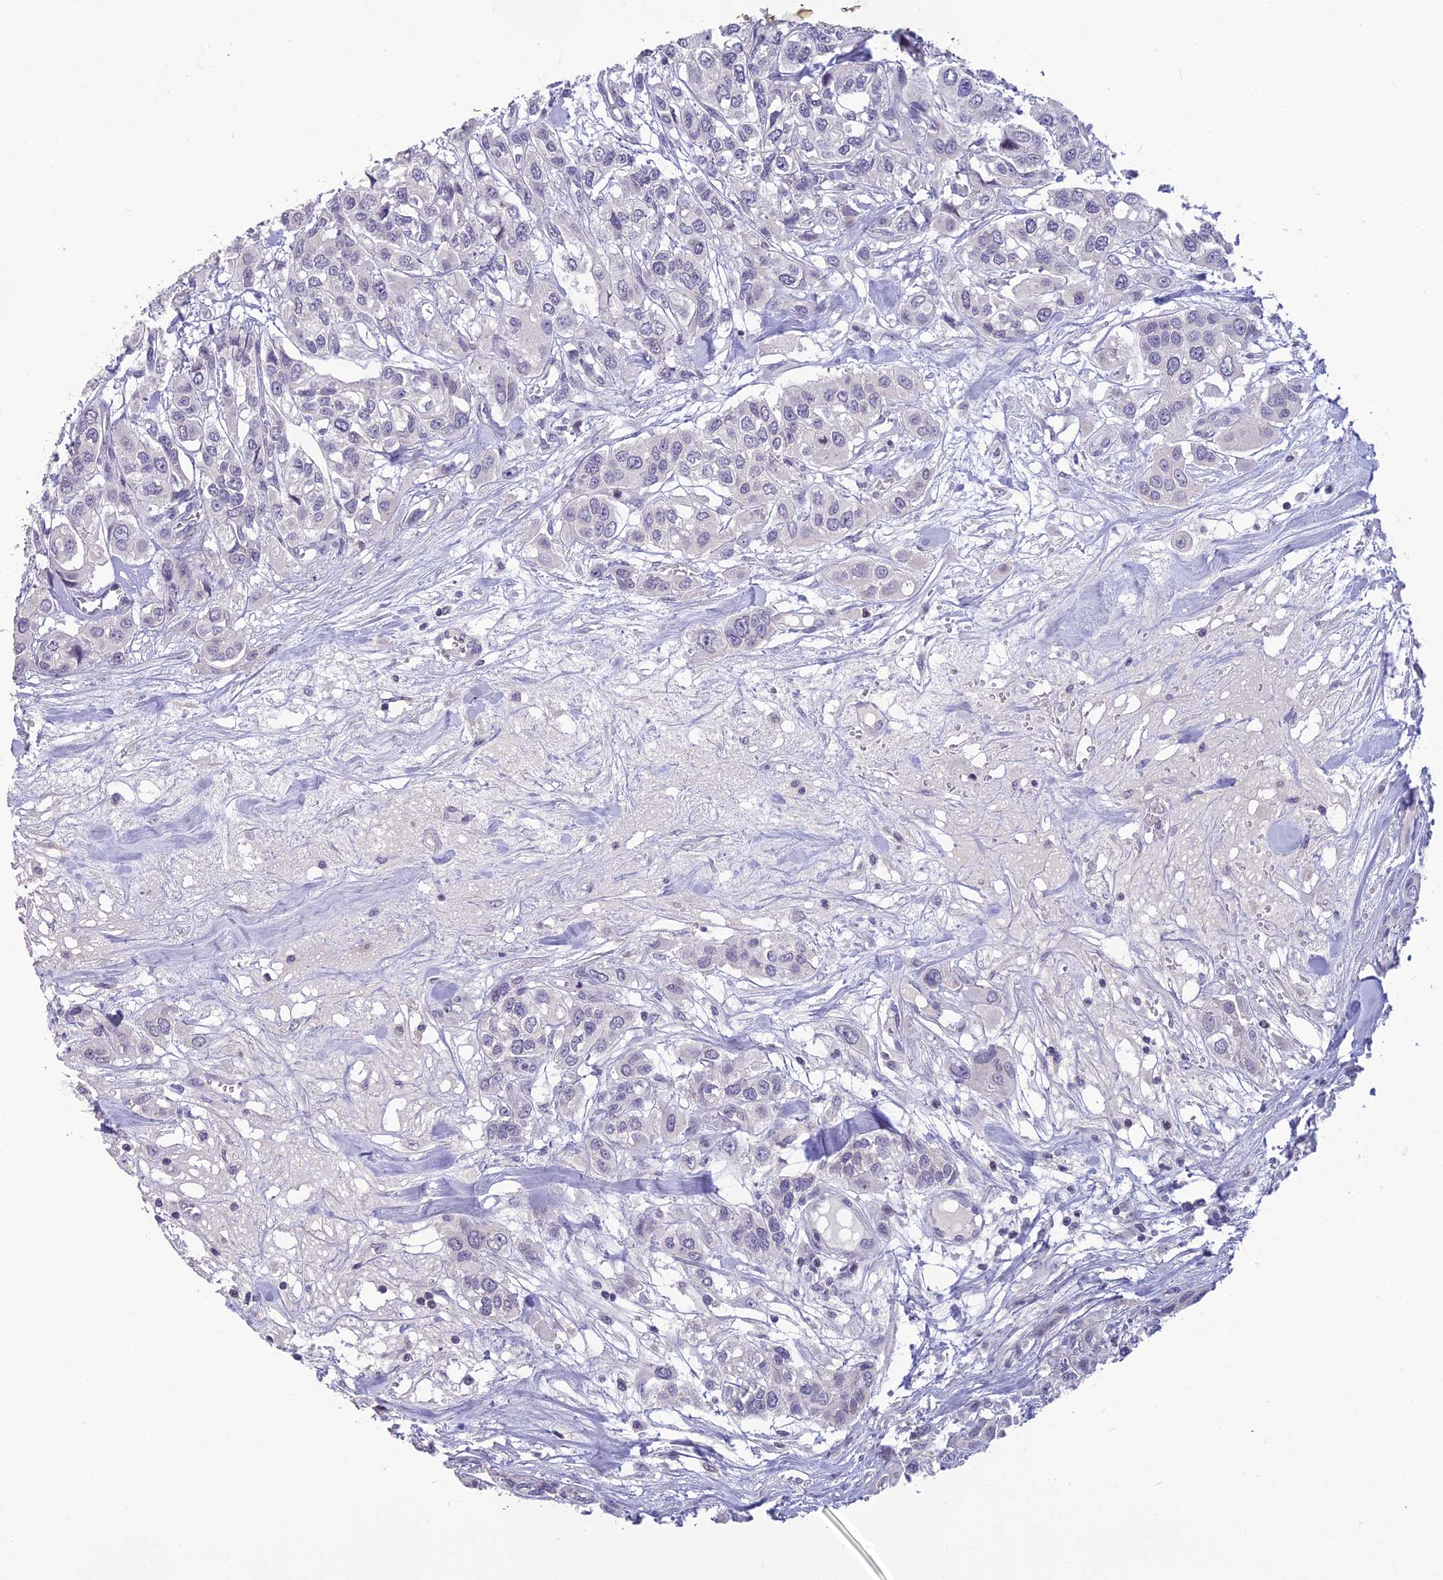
{"staining": {"intensity": "negative", "quantity": "none", "location": "none"}, "tissue": "urothelial cancer", "cell_type": "Tumor cells", "image_type": "cancer", "snomed": [{"axis": "morphology", "description": "Urothelial carcinoma, High grade"}, {"axis": "topography", "description": "Urinary bladder"}], "caption": "The histopathology image displays no staining of tumor cells in urothelial carcinoma (high-grade).", "gene": "TMEM134", "patient": {"sex": "male", "age": 67}}